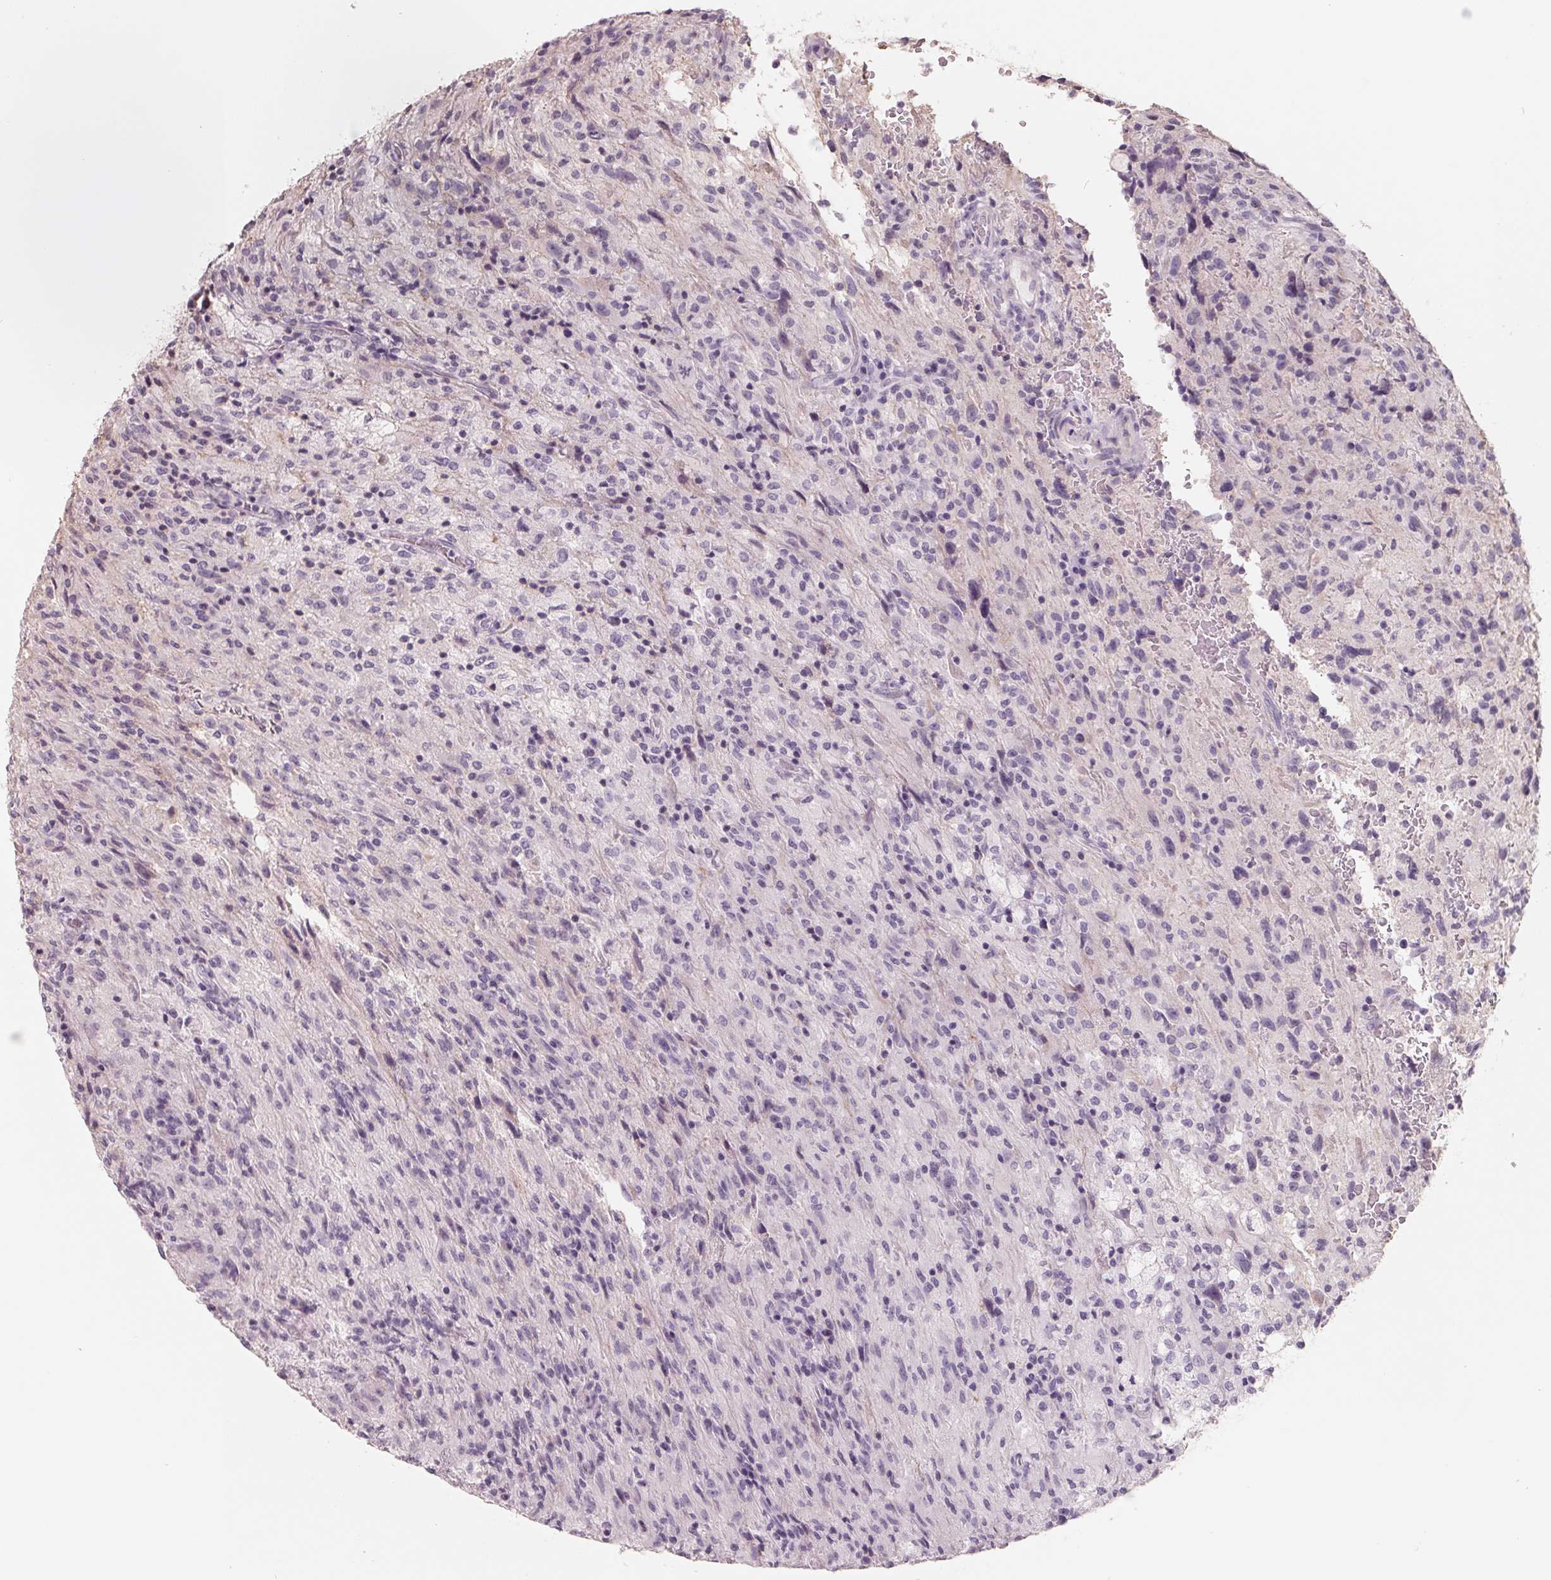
{"staining": {"intensity": "negative", "quantity": "none", "location": "none"}, "tissue": "glioma", "cell_type": "Tumor cells", "image_type": "cancer", "snomed": [{"axis": "morphology", "description": "Glioma, malignant, High grade"}, {"axis": "topography", "description": "Brain"}], "caption": "DAB (3,3'-diaminobenzidine) immunohistochemical staining of human malignant glioma (high-grade) demonstrates no significant staining in tumor cells.", "gene": "FTCD", "patient": {"sex": "male", "age": 68}}